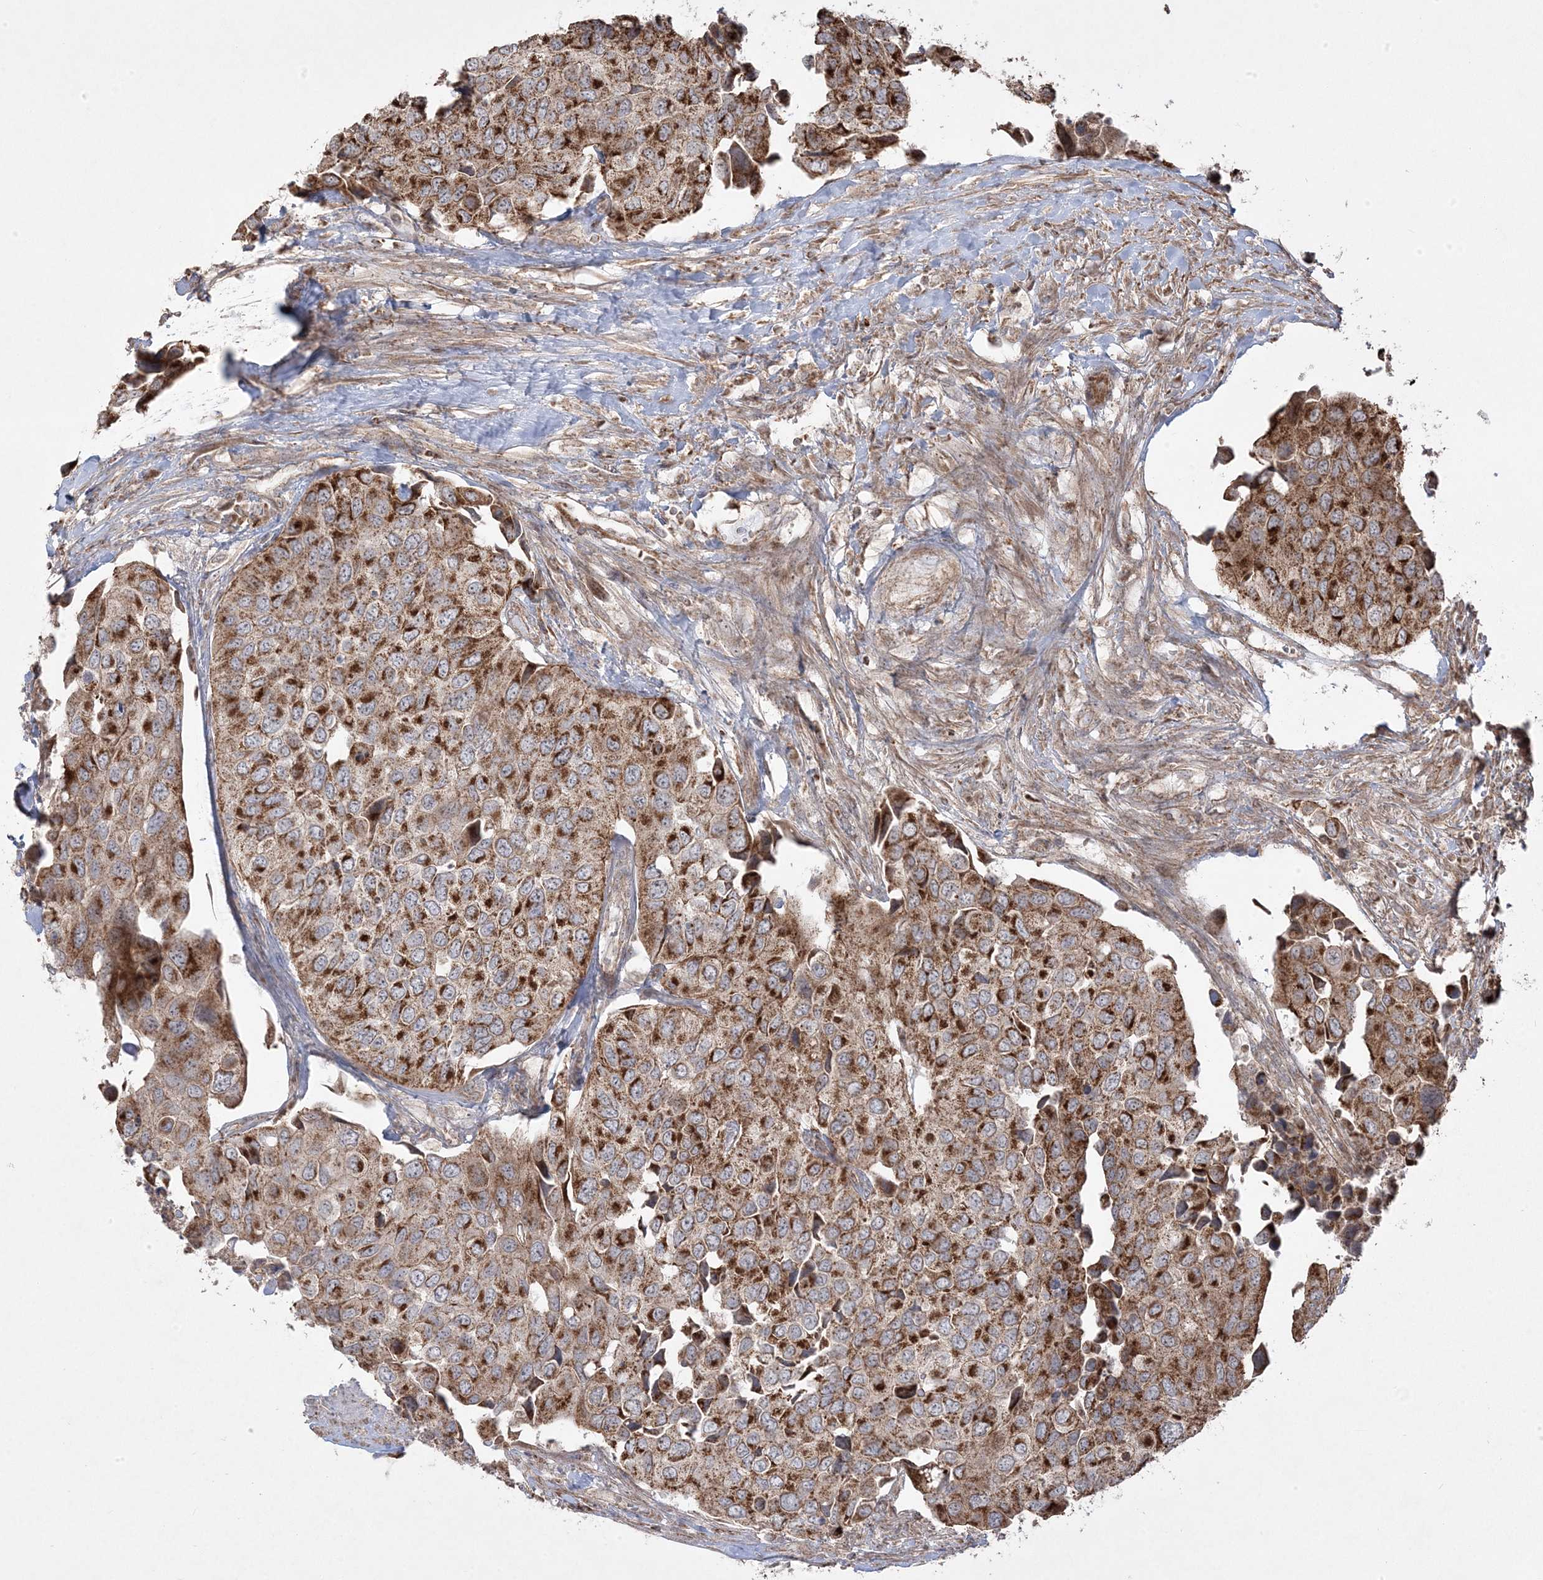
{"staining": {"intensity": "strong", "quantity": ">75%", "location": "cytoplasmic/membranous"}, "tissue": "urothelial cancer", "cell_type": "Tumor cells", "image_type": "cancer", "snomed": [{"axis": "morphology", "description": "Urothelial carcinoma, High grade"}, {"axis": "topography", "description": "Urinary bladder"}], "caption": "Strong cytoplasmic/membranous expression is appreciated in about >75% of tumor cells in urothelial cancer.", "gene": "CLUAP1", "patient": {"sex": "male", "age": 74}}